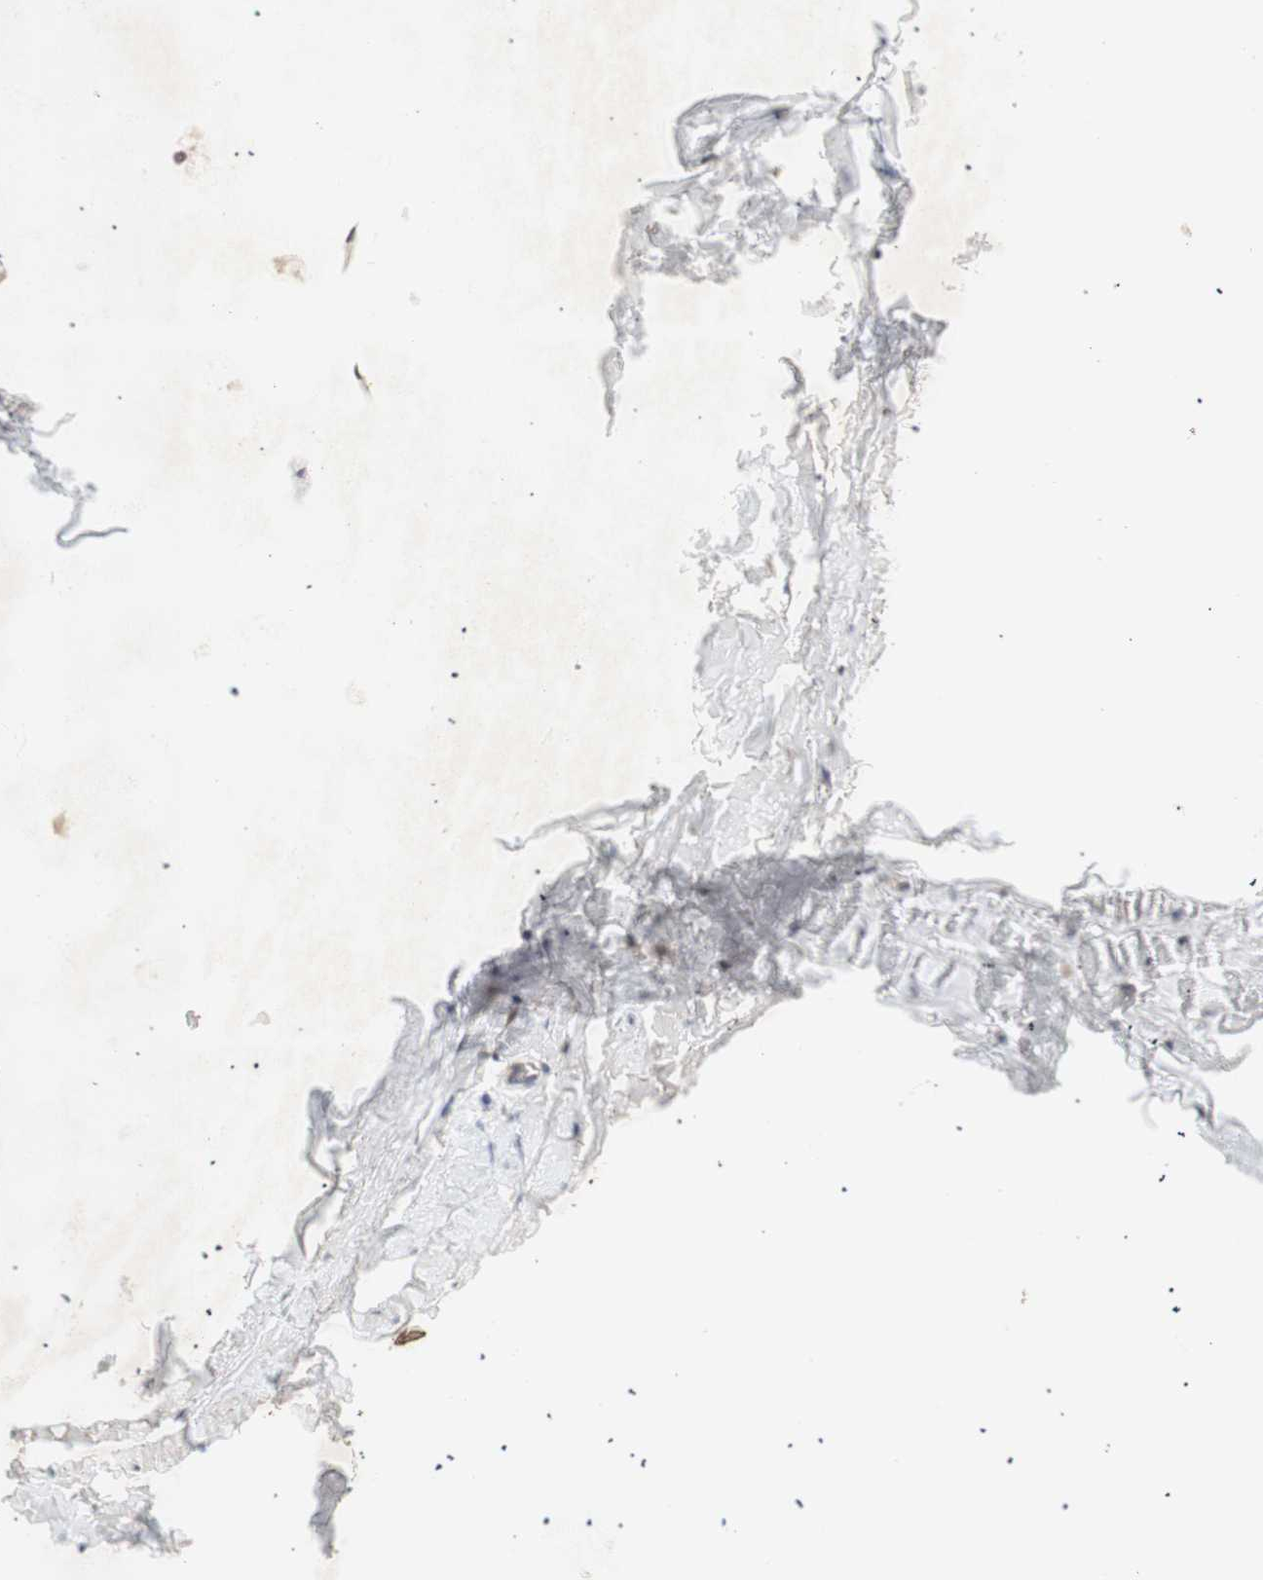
{"staining": {"intensity": "moderate", "quantity": "25%-75%", "location": "cytoplasmic/membranous,nuclear"}, "tissue": "adipose tissue", "cell_type": "Adipocytes", "image_type": "normal", "snomed": [{"axis": "morphology", "description": "Normal tissue, NOS"}, {"axis": "topography", "description": "Bronchus"}], "caption": "The immunohistochemical stain labels moderate cytoplasmic/membranous,nuclear staining in adipocytes of unremarkable adipose tissue.", "gene": "FOSB", "patient": {"sex": "female", "age": 73}}